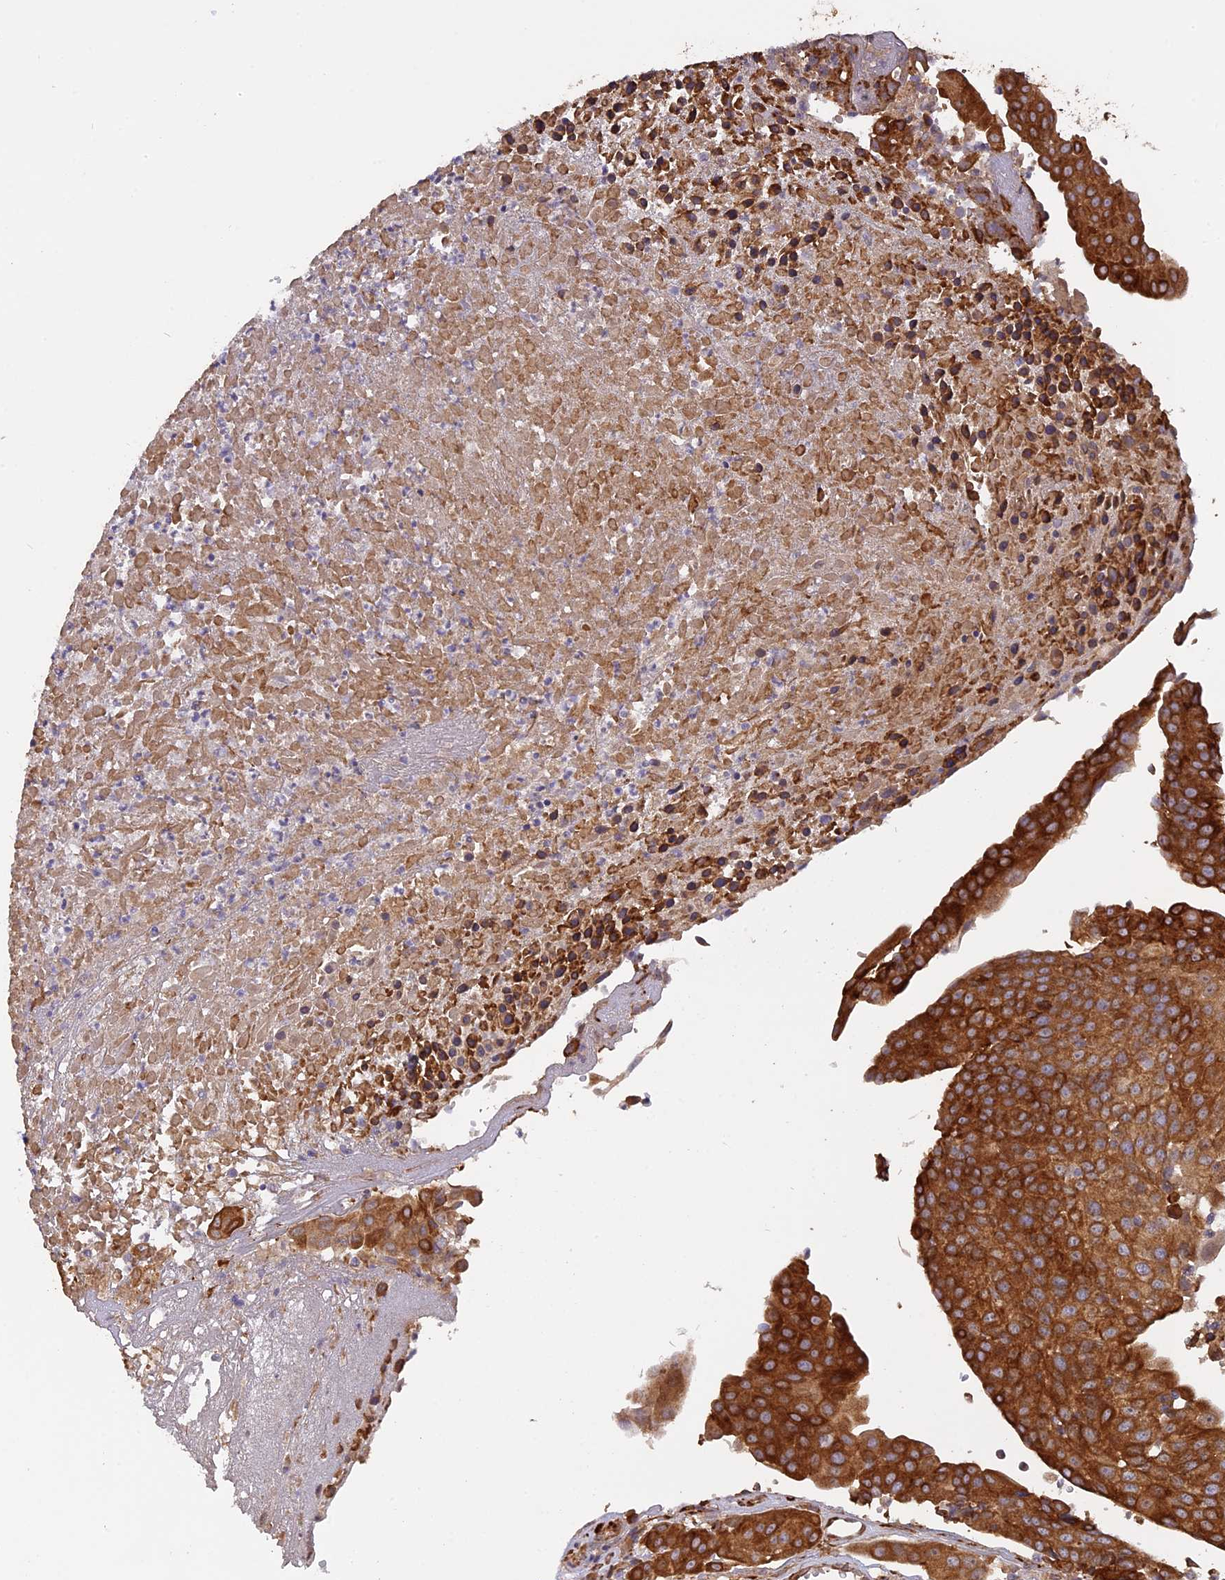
{"staining": {"intensity": "strong", "quantity": ">75%", "location": "cytoplasmic/membranous"}, "tissue": "urothelial cancer", "cell_type": "Tumor cells", "image_type": "cancer", "snomed": [{"axis": "morphology", "description": "Urothelial carcinoma, High grade"}, {"axis": "topography", "description": "Urinary bladder"}], "caption": "Protein staining by IHC displays strong cytoplasmic/membranous positivity in about >75% of tumor cells in high-grade urothelial carcinoma.", "gene": "PPIC", "patient": {"sex": "female", "age": 85}}